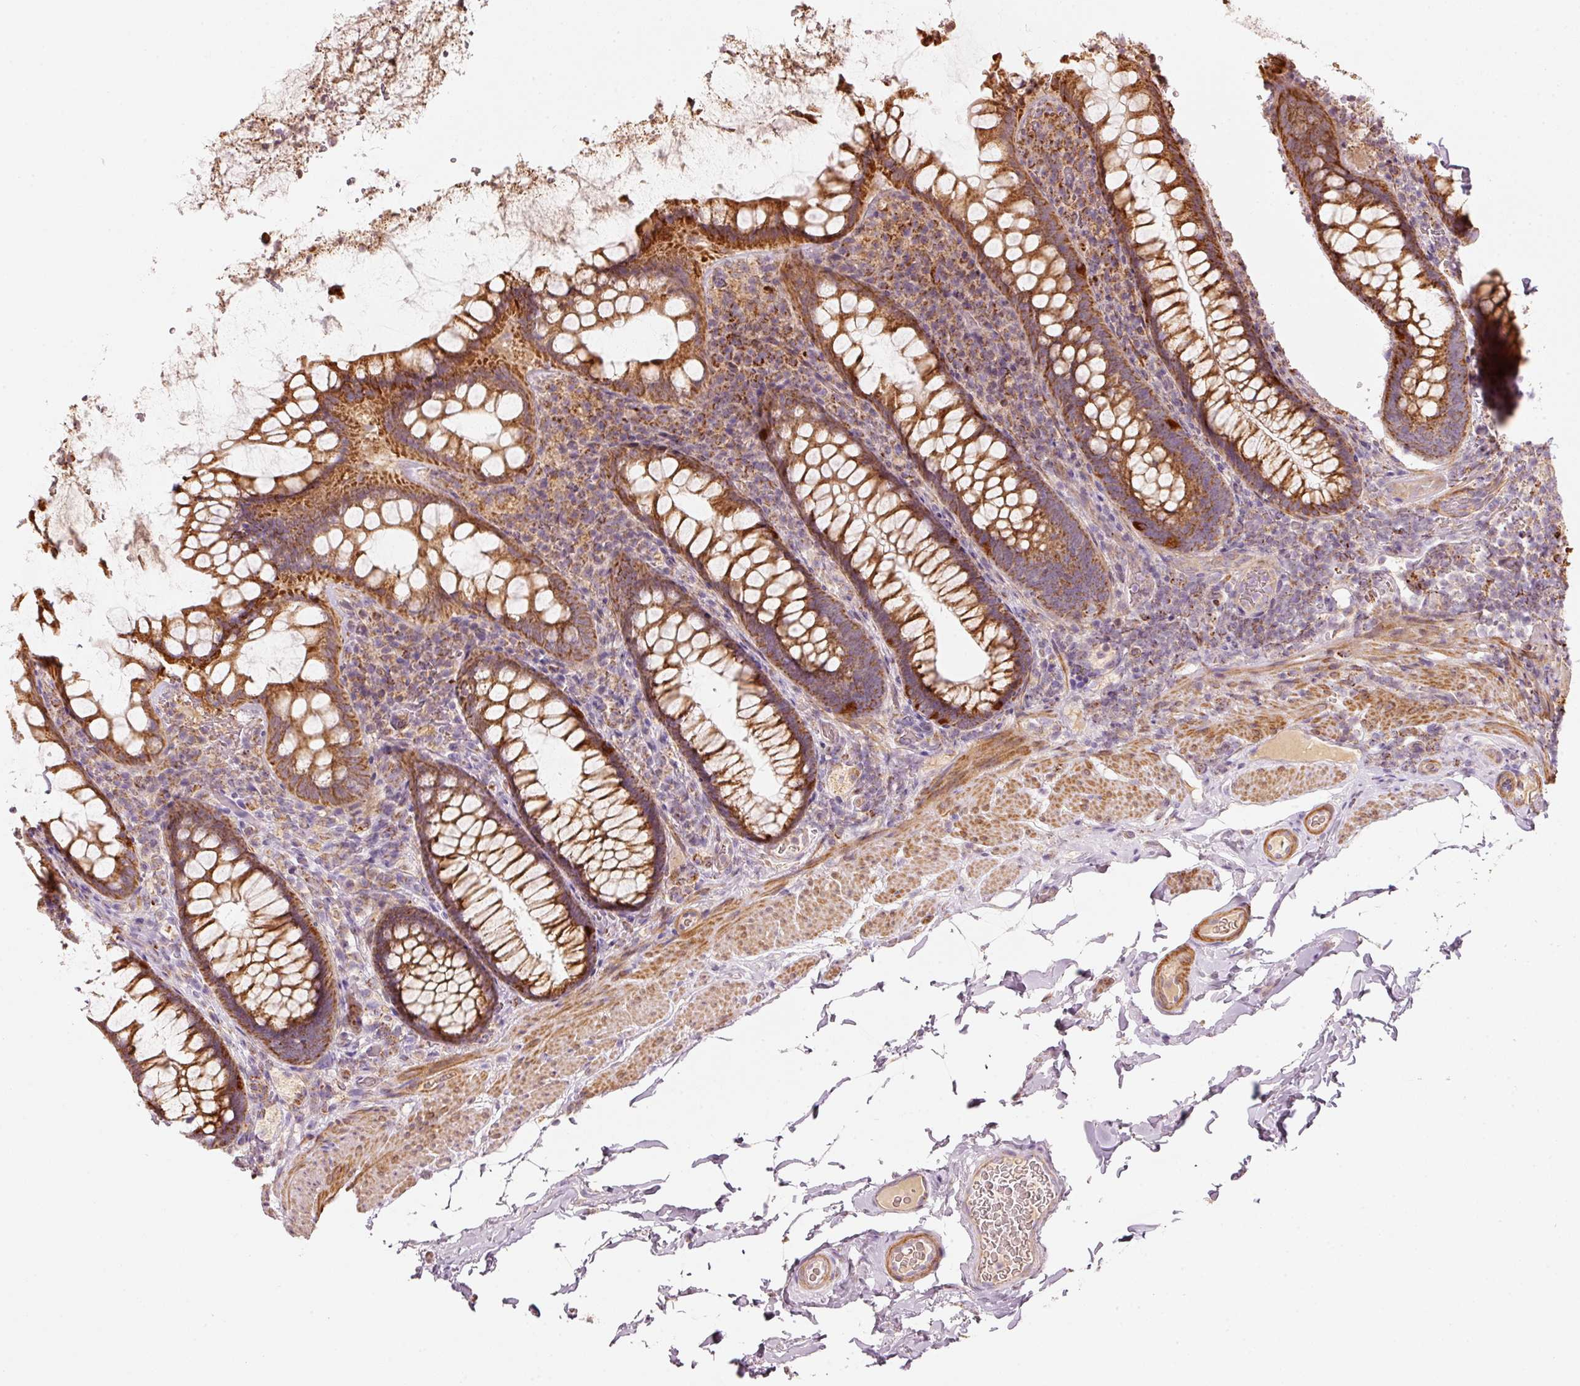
{"staining": {"intensity": "strong", "quantity": ">75%", "location": "cytoplasmic/membranous"}, "tissue": "rectum", "cell_type": "Glandular cells", "image_type": "normal", "snomed": [{"axis": "morphology", "description": "Normal tissue, NOS"}, {"axis": "topography", "description": "Rectum"}], "caption": "Approximately >75% of glandular cells in normal human rectum demonstrate strong cytoplasmic/membranous protein positivity as visualized by brown immunohistochemical staining.", "gene": "C17orf98", "patient": {"sex": "female", "age": 69}}